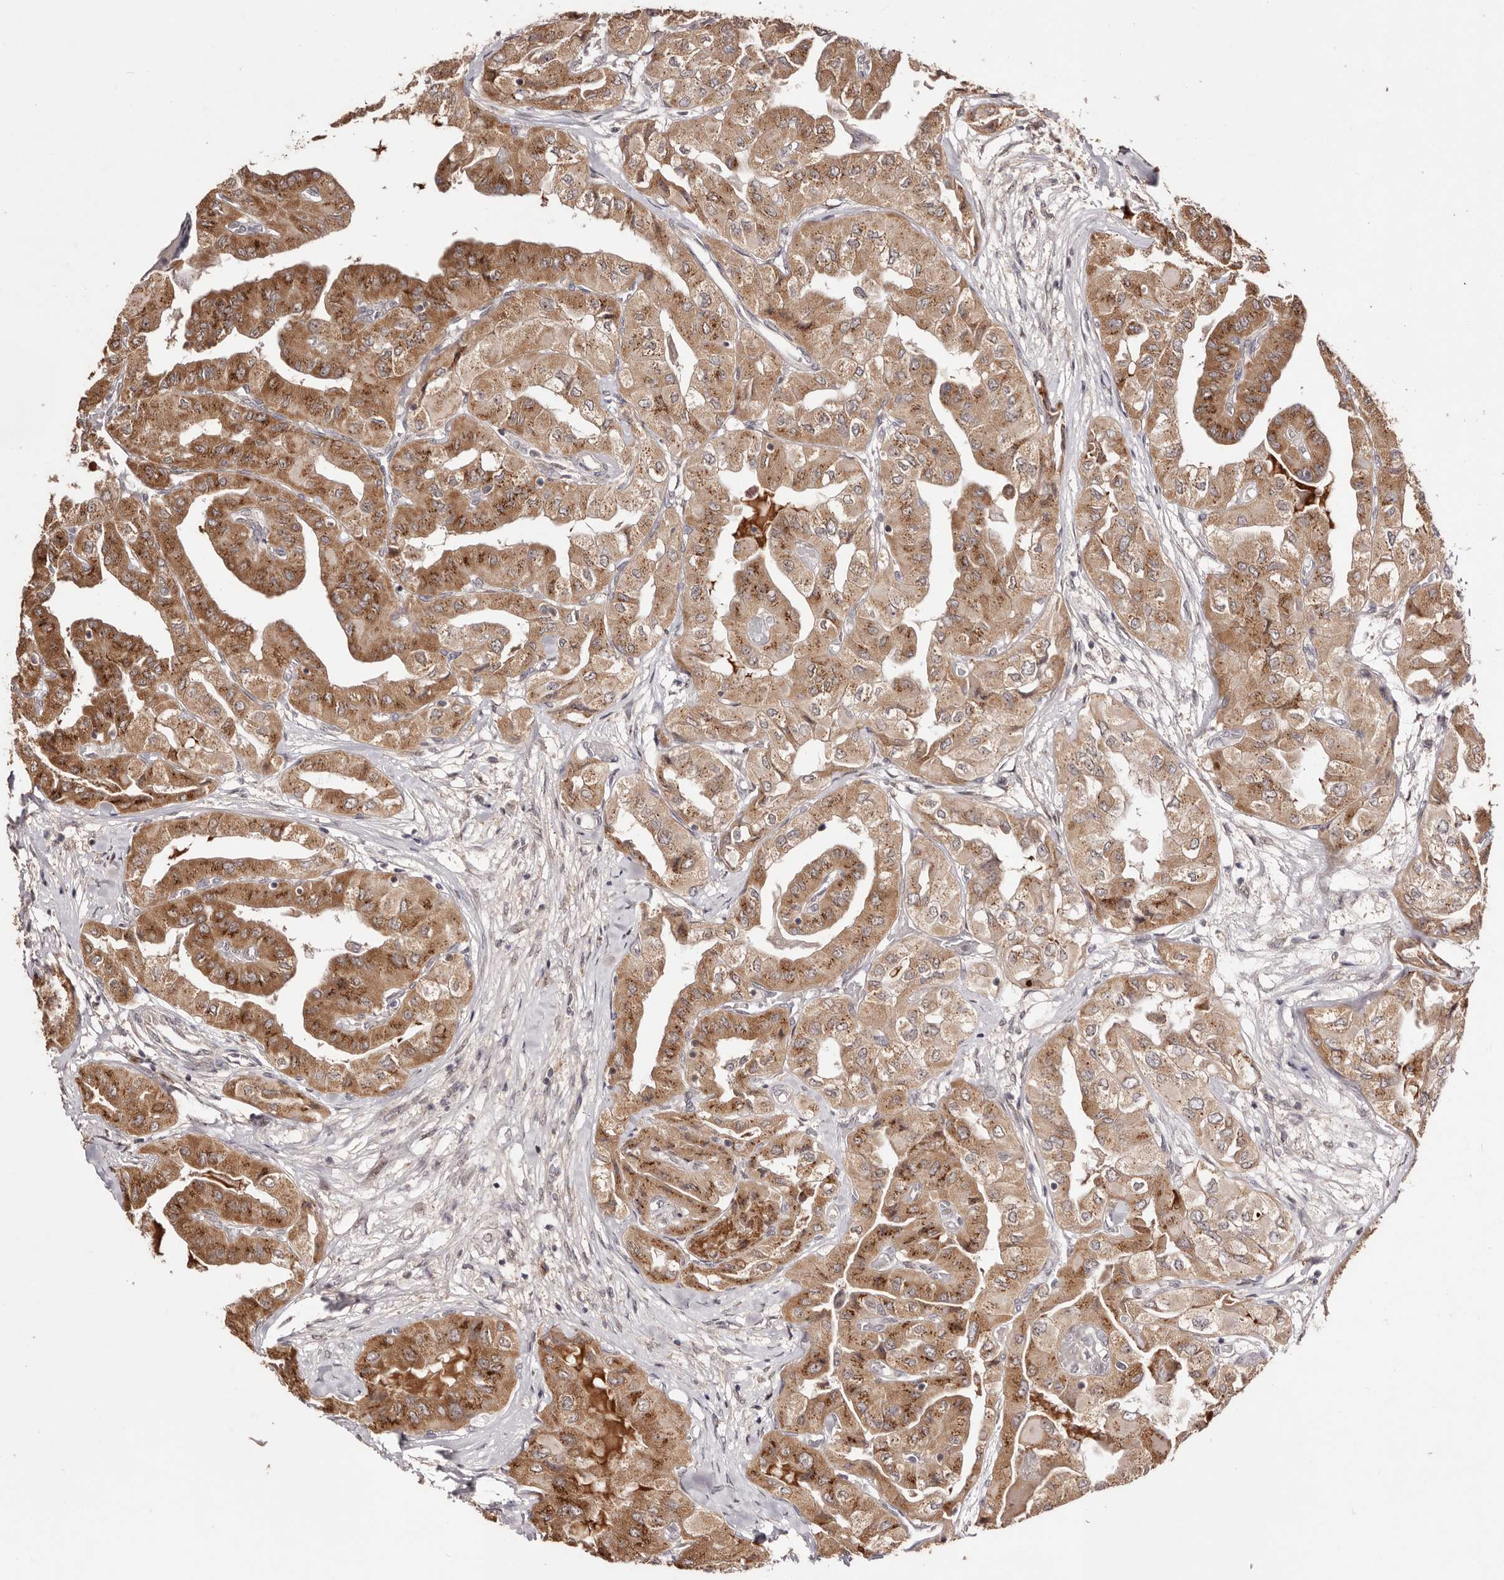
{"staining": {"intensity": "moderate", "quantity": ">75%", "location": "cytoplasmic/membranous"}, "tissue": "thyroid cancer", "cell_type": "Tumor cells", "image_type": "cancer", "snomed": [{"axis": "morphology", "description": "Papillary adenocarcinoma, NOS"}, {"axis": "topography", "description": "Thyroid gland"}], "caption": "High-magnification brightfield microscopy of thyroid cancer (papillary adenocarcinoma) stained with DAB (3,3'-diaminobenzidine) (brown) and counterstained with hematoxylin (blue). tumor cells exhibit moderate cytoplasmic/membranous staining is appreciated in approximately>75% of cells.", "gene": "EGR3", "patient": {"sex": "female", "age": 59}}